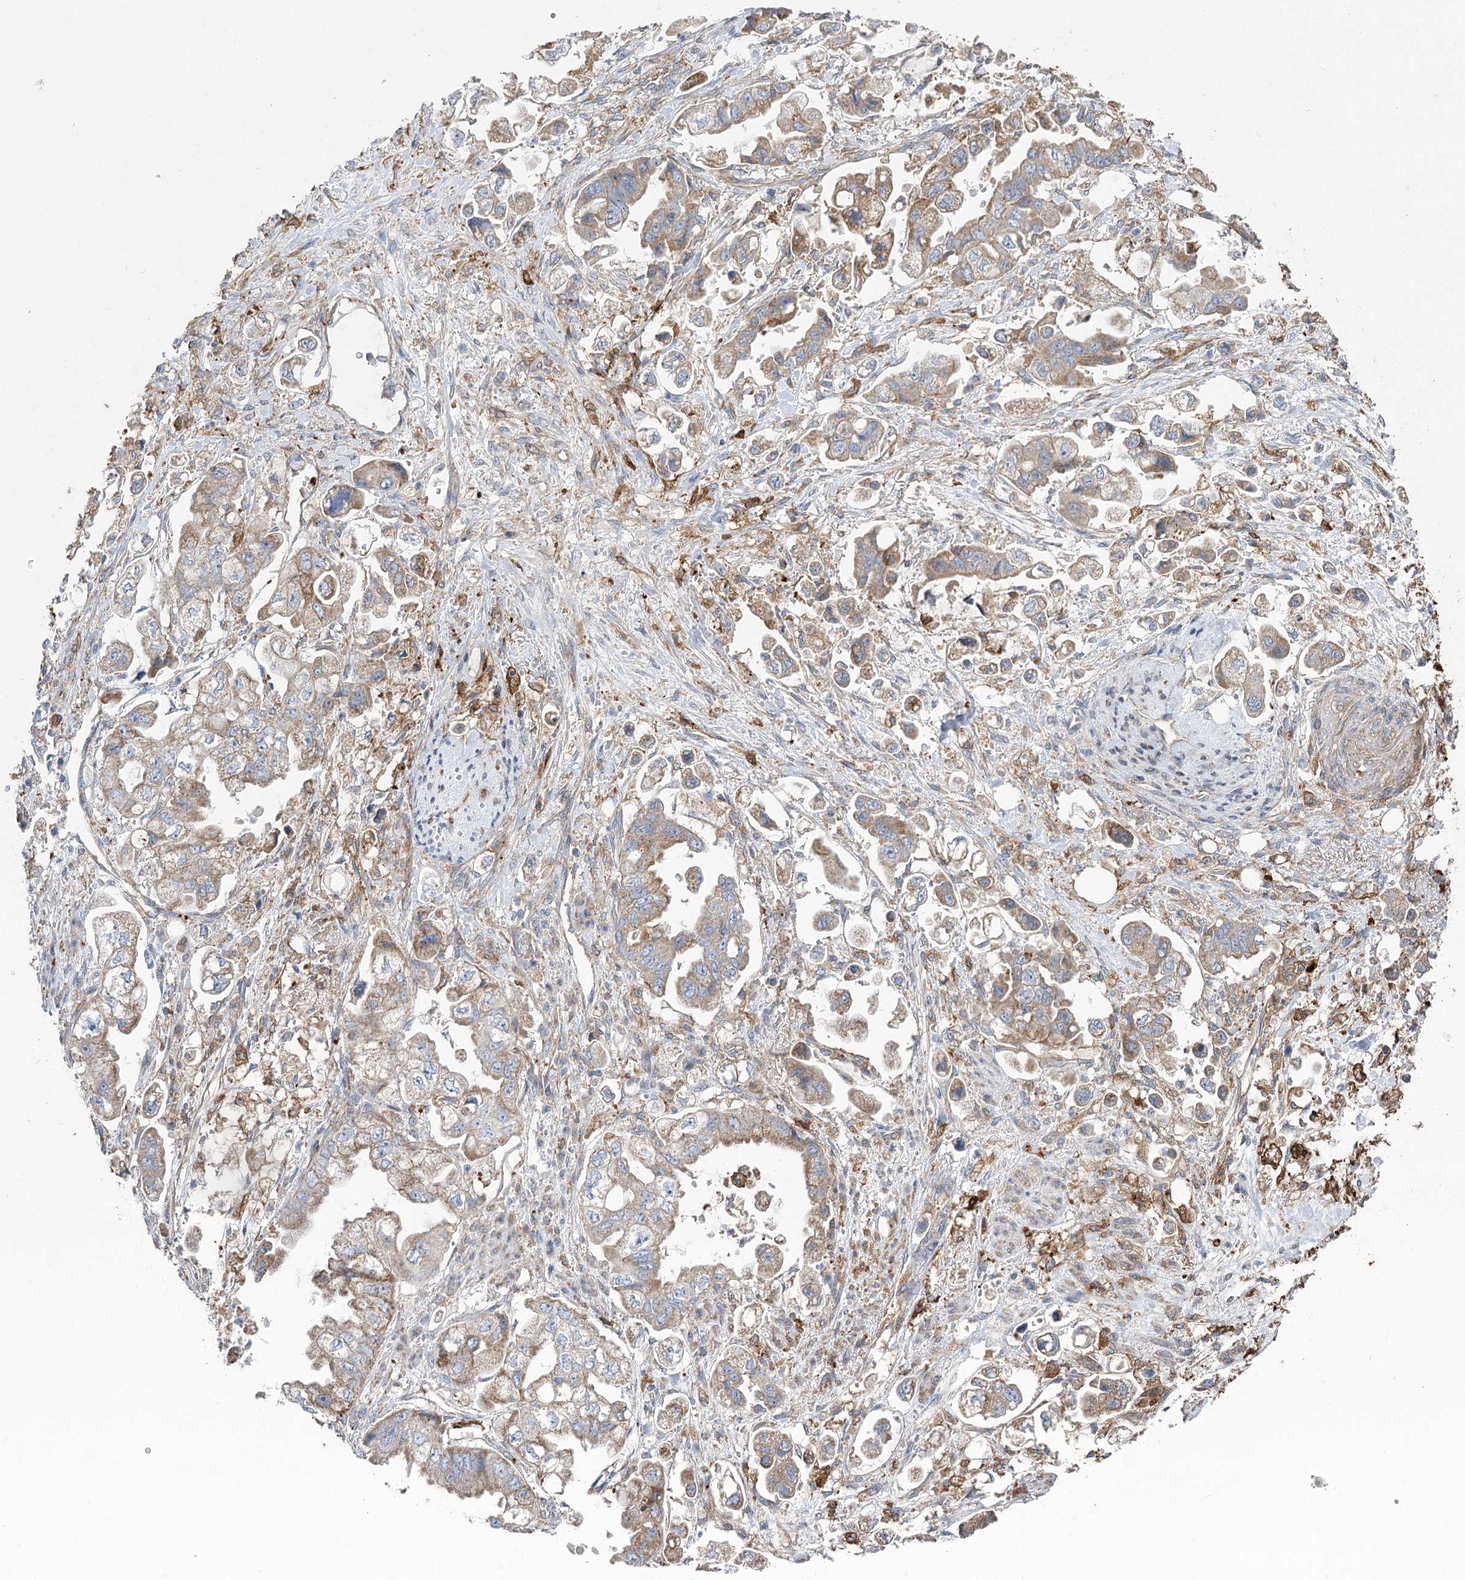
{"staining": {"intensity": "moderate", "quantity": ">75%", "location": "cytoplasmic/membranous"}, "tissue": "stomach cancer", "cell_type": "Tumor cells", "image_type": "cancer", "snomed": [{"axis": "morphology", "description": "Adenocarcinoma, NOS"}, {"axis": "topography", "description": "Stomach"}], "caption": "The image reveals staining of stomach adenocarcinoma, revealing moderate cytoplasmic/membranous protein positivity (brown color) within tumor cells.", "gene": "RMDN2", "patient": {"sex": "male", "age": 62}}